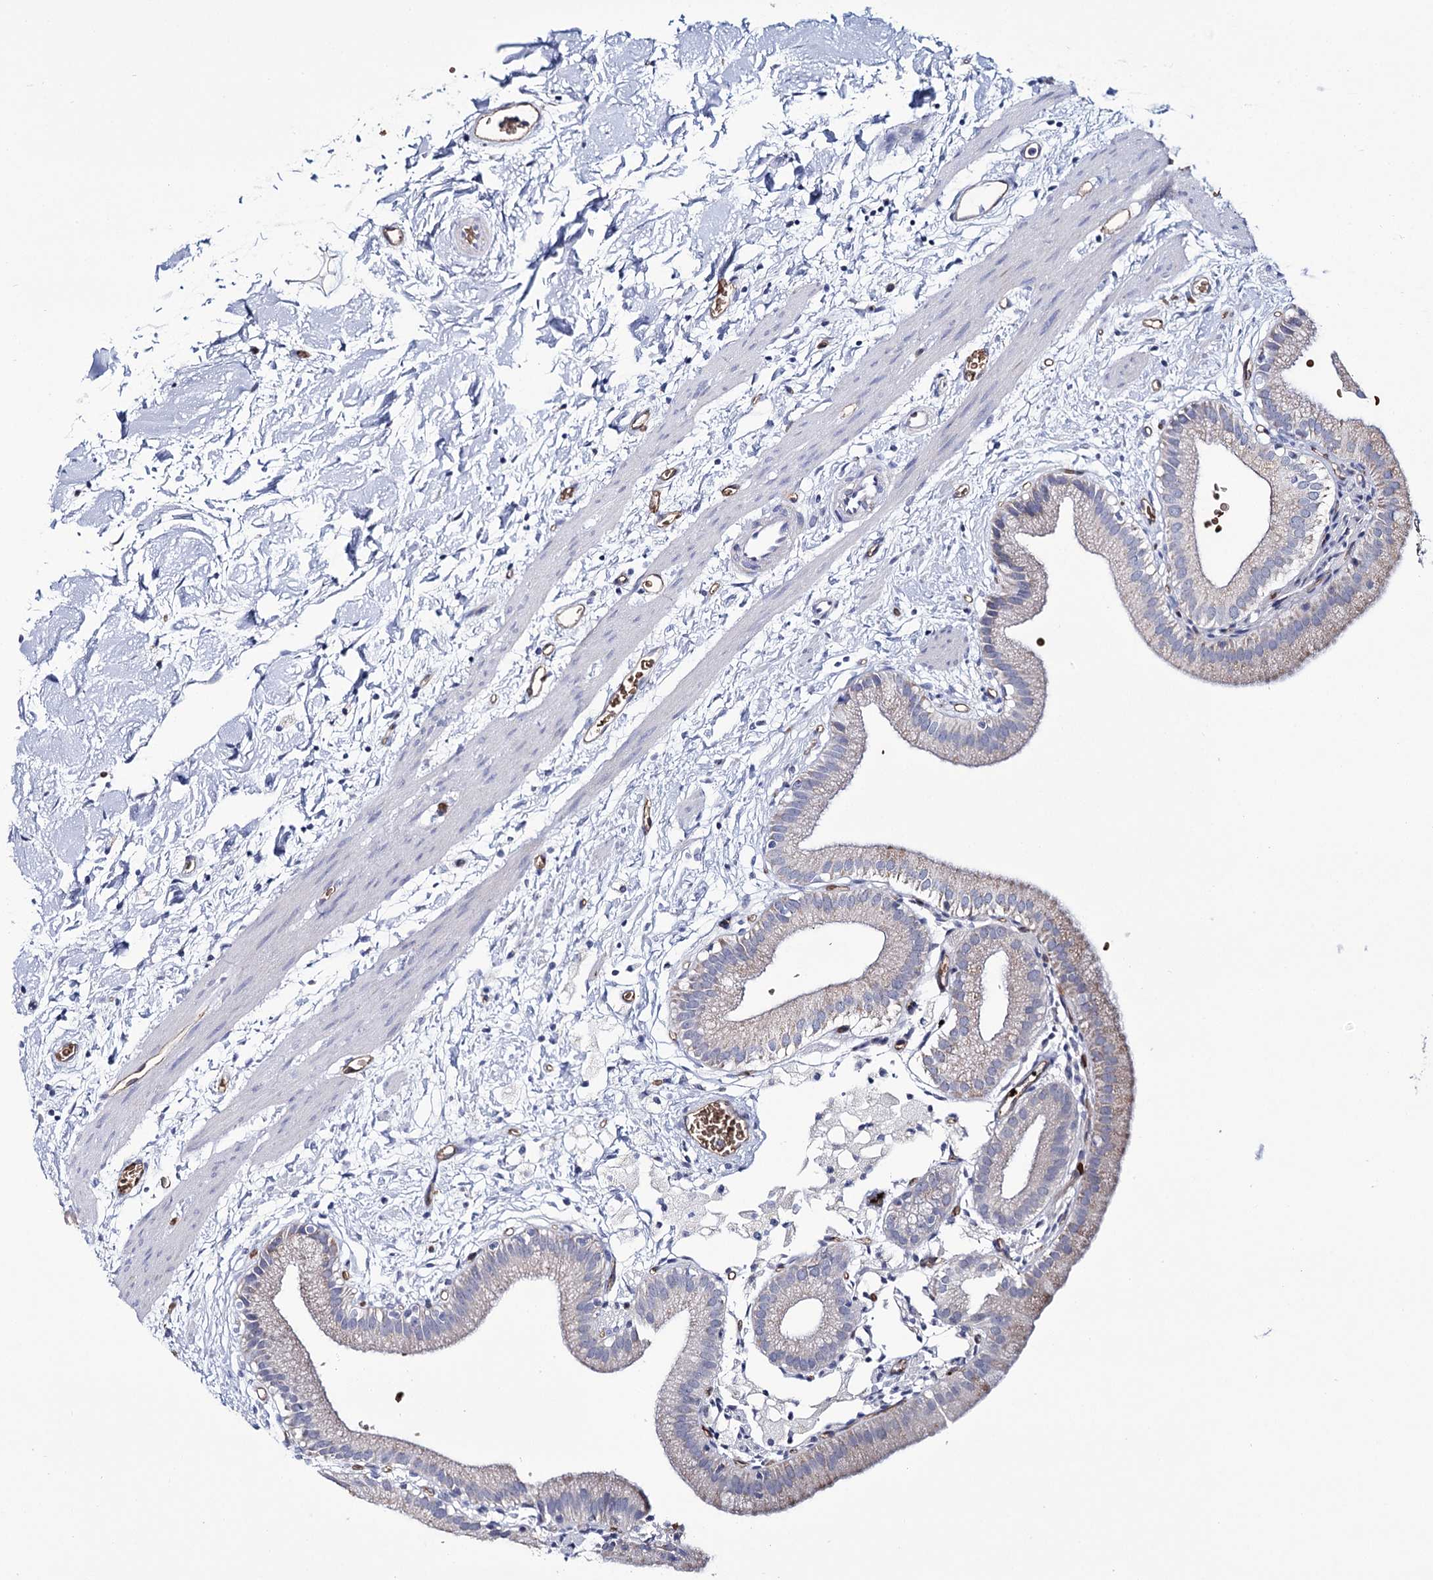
{"staining": {"intensity": "weak", "quantity": "<25%", "location": "cytoplasmic/membranous"}, "tissue": "gallbladder", "cell_type": "Glandular cells", "image_type": "normal", "snomed": [{"axis": "morphology", "description": "Normal tissue, NOS"}, {"axis": "topography", "description": "Gallbladder"}], "caption": "Glandular cells show no significant expression in normal gallbladder. Brightfield microscopy of IHC stained with DAB (3,3'-diaminobenzidine) (brown) and hematoxylin (blue), captured at high magnification.", "gene": "GBF1", "patient": {"sex": "male", "age": 55}}